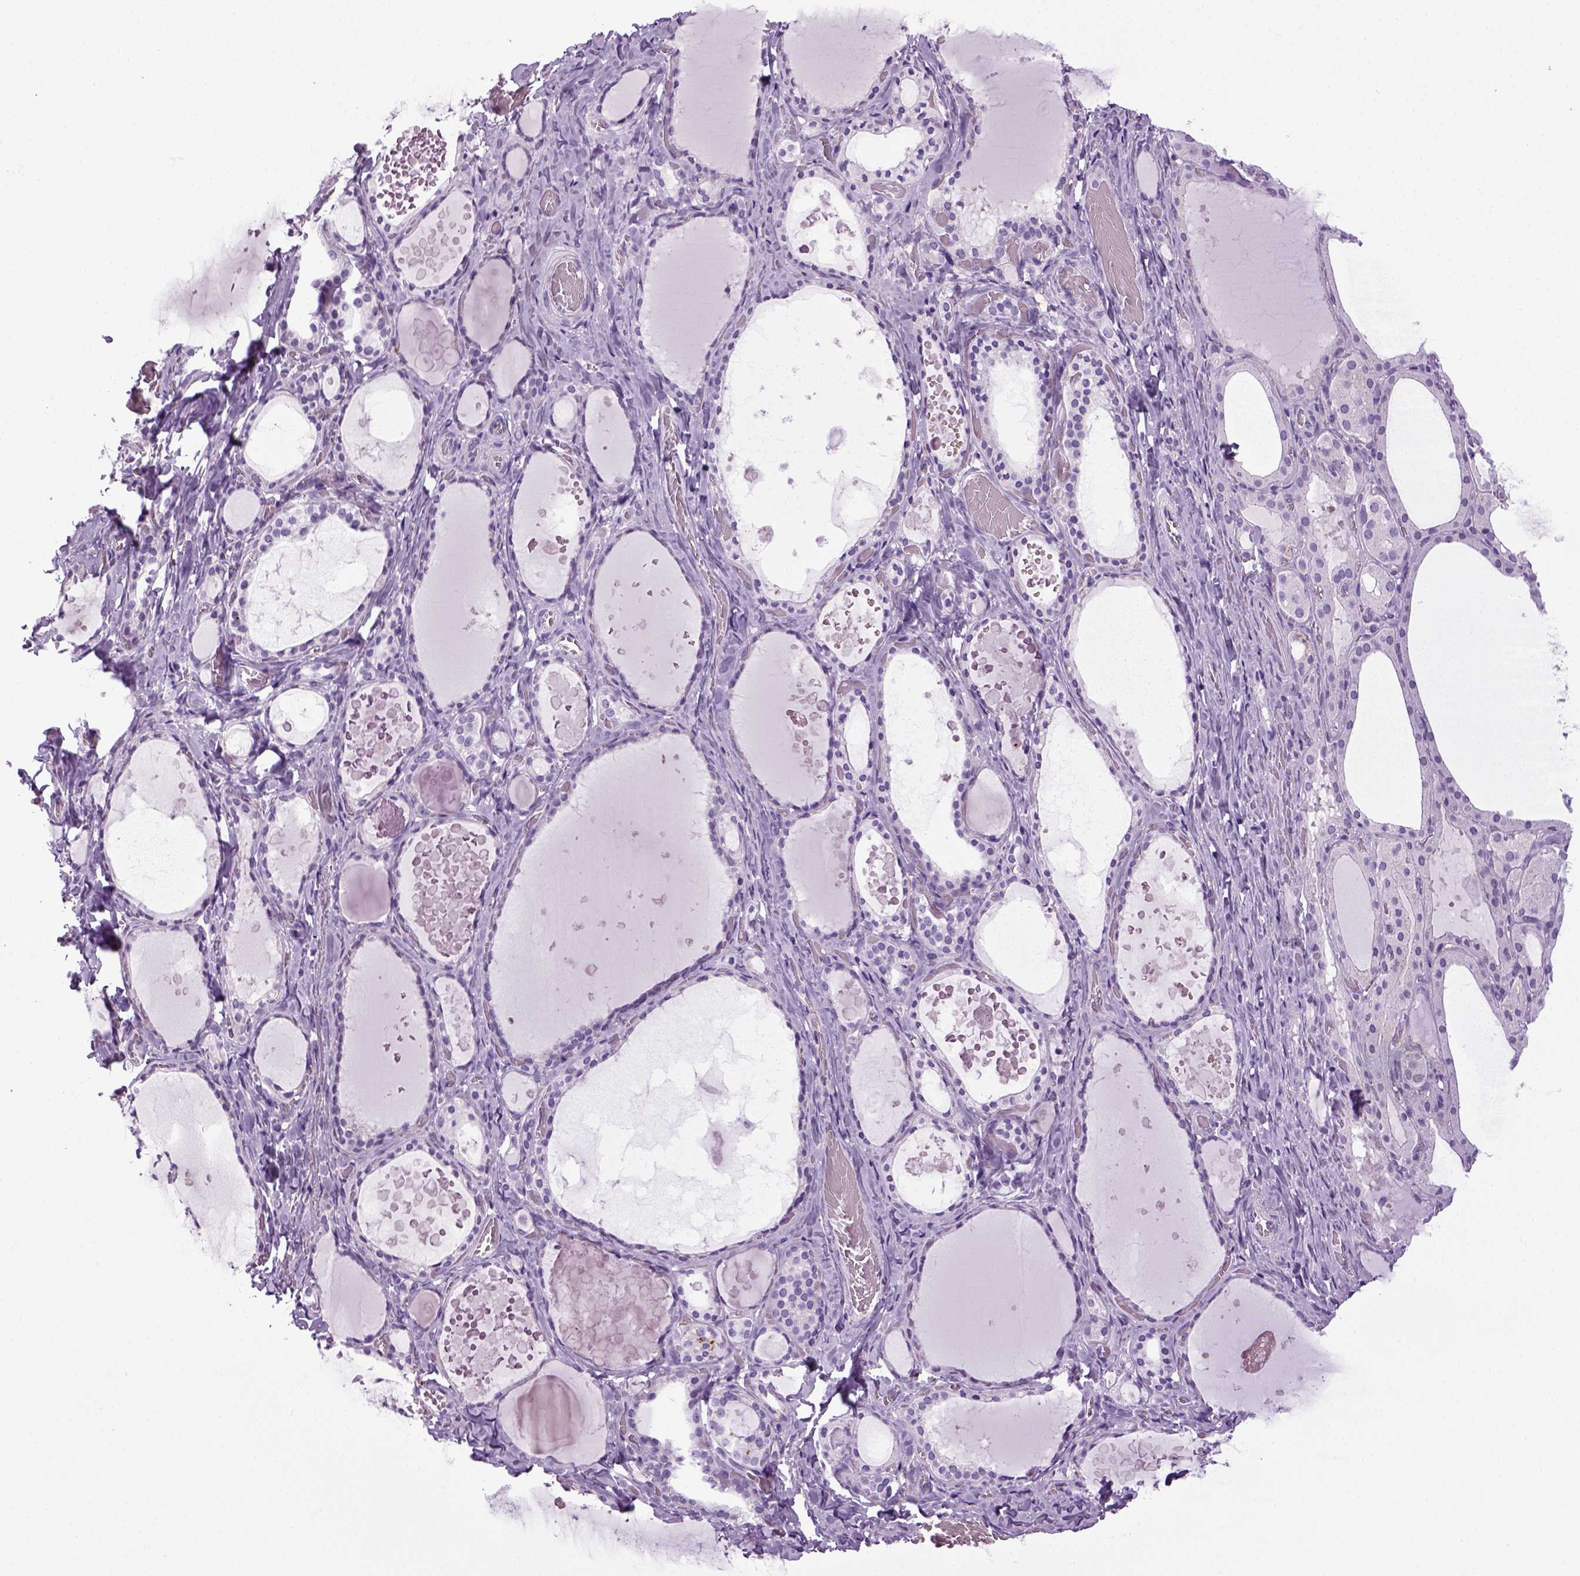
{"staining": {"intensity": "negative", "quantity": "none", "location": "none"}, "tissue": "thyroid gland", "cell_type": "Glandular cells", "image_type": "normal", "snomed": [{"axis": "morphology", "description": "Normal tissue, NOS"}, {"axis": "topography", "description": "Thyroid gland"}], "caption": "Photomicrograph shows no protein staining in glandular cells of unremarkable thyroid gland.", "gene": "HMCN2", "patient": {"sex": "female", "age": 56}}